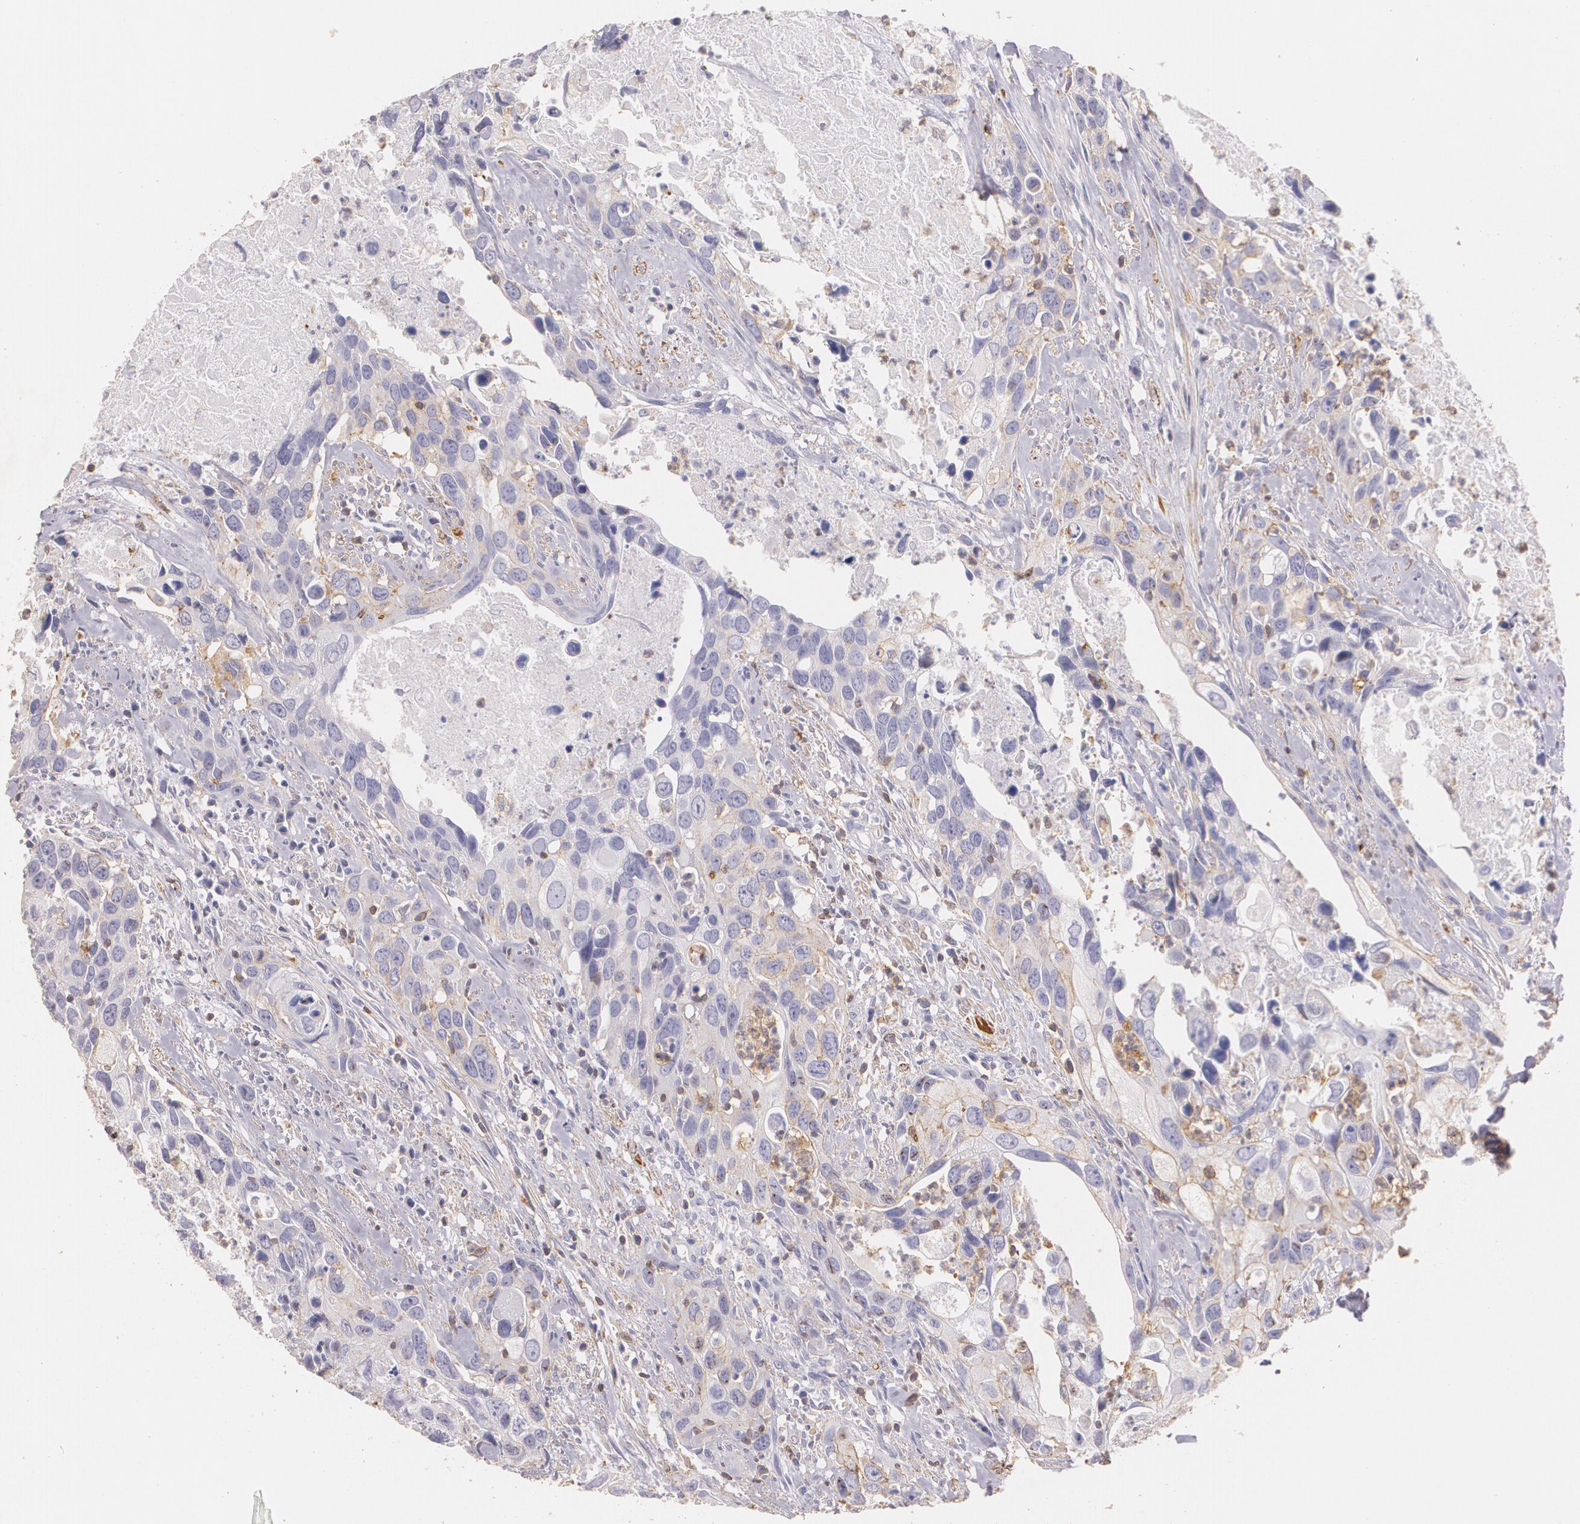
{"staining": {"intensity": "negative", "quantity": "none", "location": "none"}, "tissue": "urothelial cancer", "cell_type": "Tumor cells", "image_type": "cancer", "snomed": [{"axis": "morphology", "description": "Urothelial carcinoma, High grade"}, {"axis": "topography", "description": "Urinary bladder"}], "caption": "A histopathology image of urothelial cancer stained for a protein shows no brown staining in tumor cells. (Brightfield microscopy of DAB IHC at high magnification).", "gene": "TGFBR1", "patient": {"sex": "male", "age": 71}}